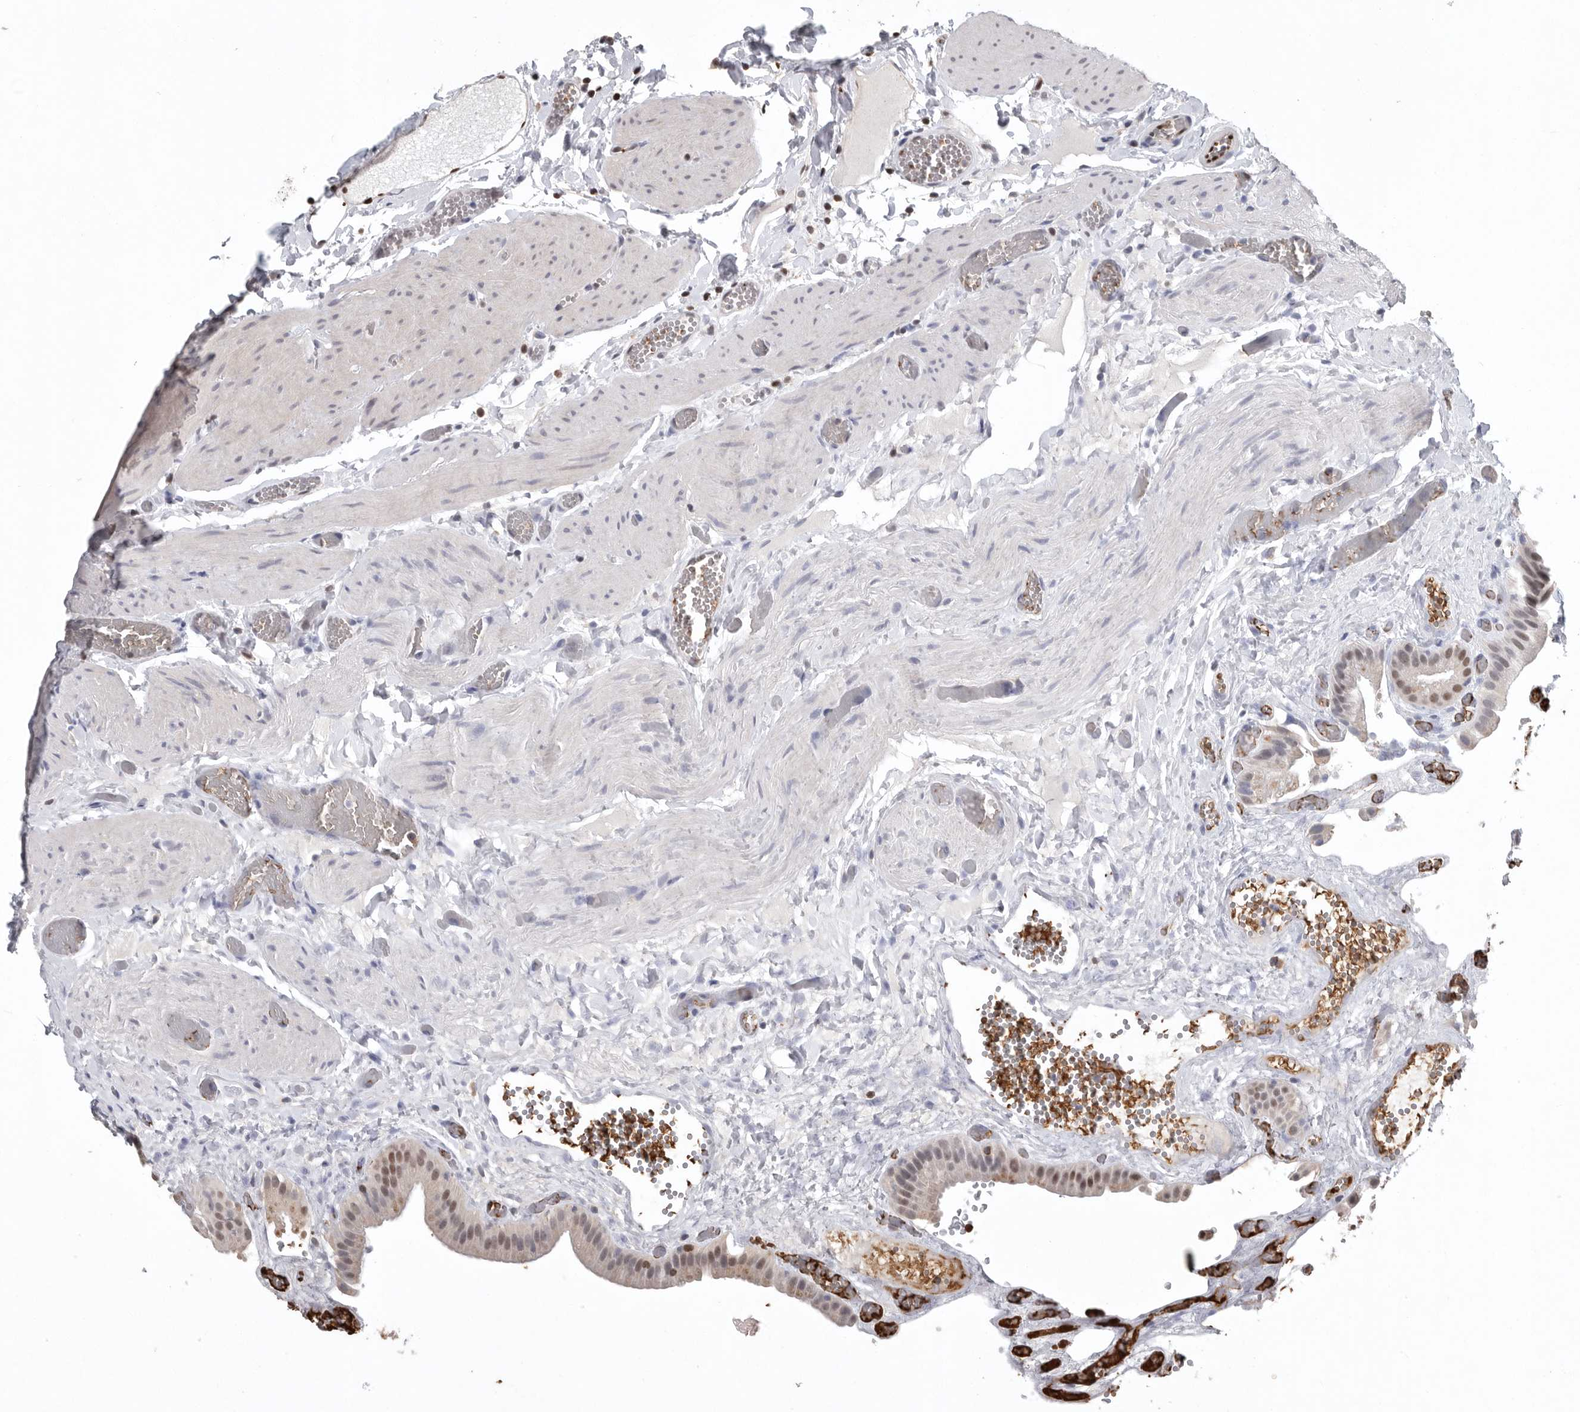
{"staining": {"intensity": "moderate", "quantity": "25%-75%", "location": "nuclear"}, "tissue": "gallbladder", "cell_type": "Glandular cells", "image_type": "normal", "snomed": [{"axis": "morphology", "description": "Normal tissue, NOS"}, {"axis": "topography", "description": "Gallbladder"}], "caption": "Immunohistochemical staining of unremarkable human gallbladder exhibits medium levels of moderate nuclear expression in about 25%-75% of glandular cells. The staining was performed using DAB to visualize the protein expression in brown, while the nuclei were stained in blue with hematoxylin (Magnification: 20x).", "gene": "PDCD4", "patient": {"sex": "female", "age": 64}}